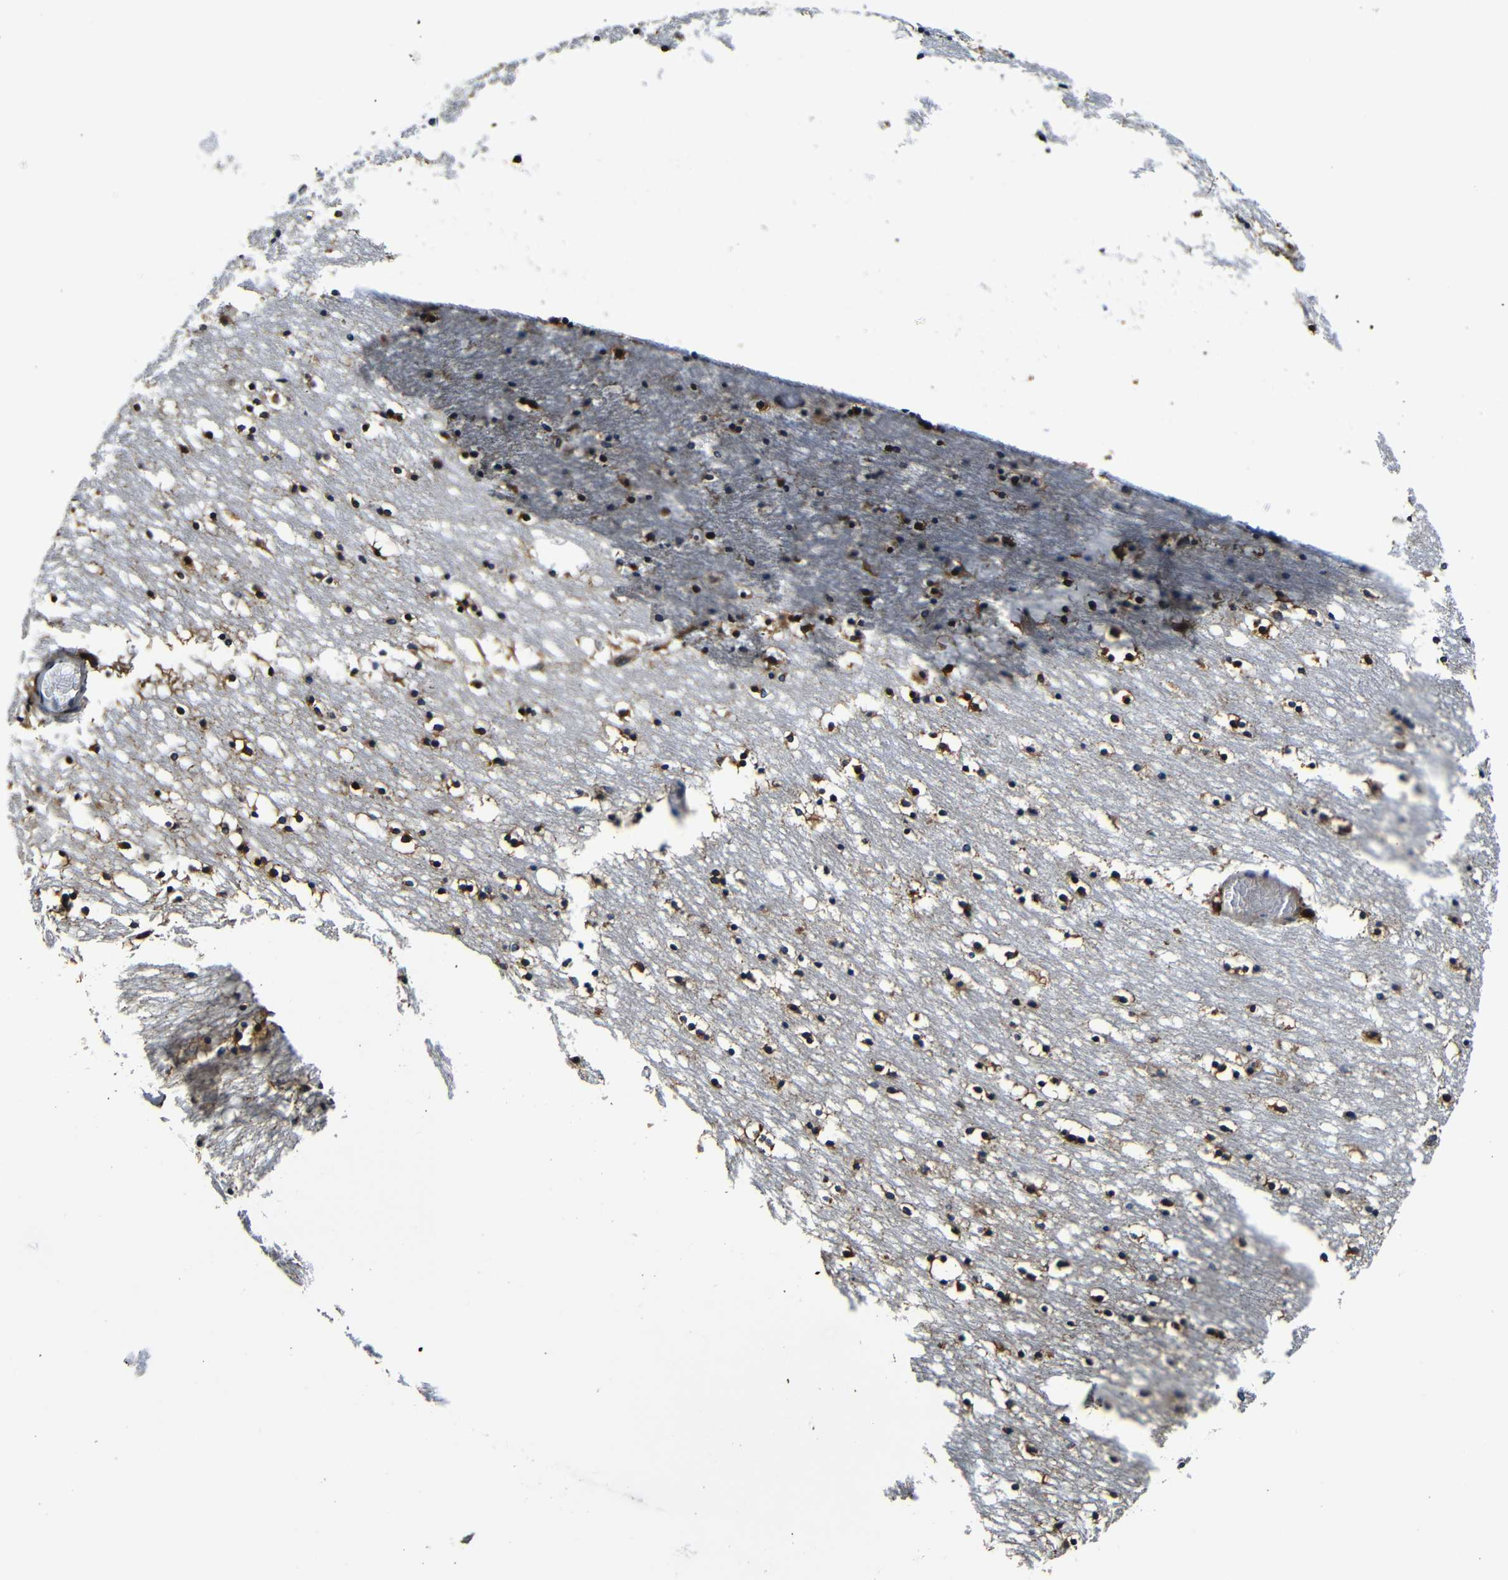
{"staining": {"intensity": "moderate", "quantity": ">75%", "location": "cytoplasmic/membranous"}, "tissue": "caudate", "cell_type": "Glial cells", "image_type": "normal", "snomed": [{"axis": "morphology", "description": "Normal tissue, NOS"}, {"axis": "topography", "description": "Lateral ventricle wall"}], "caption": "Human caudate stained with a protein marker exhibits moderate staining in glial cells.", "gene": "RRBP1", "patient": {"sex": "male", "age": 45}}